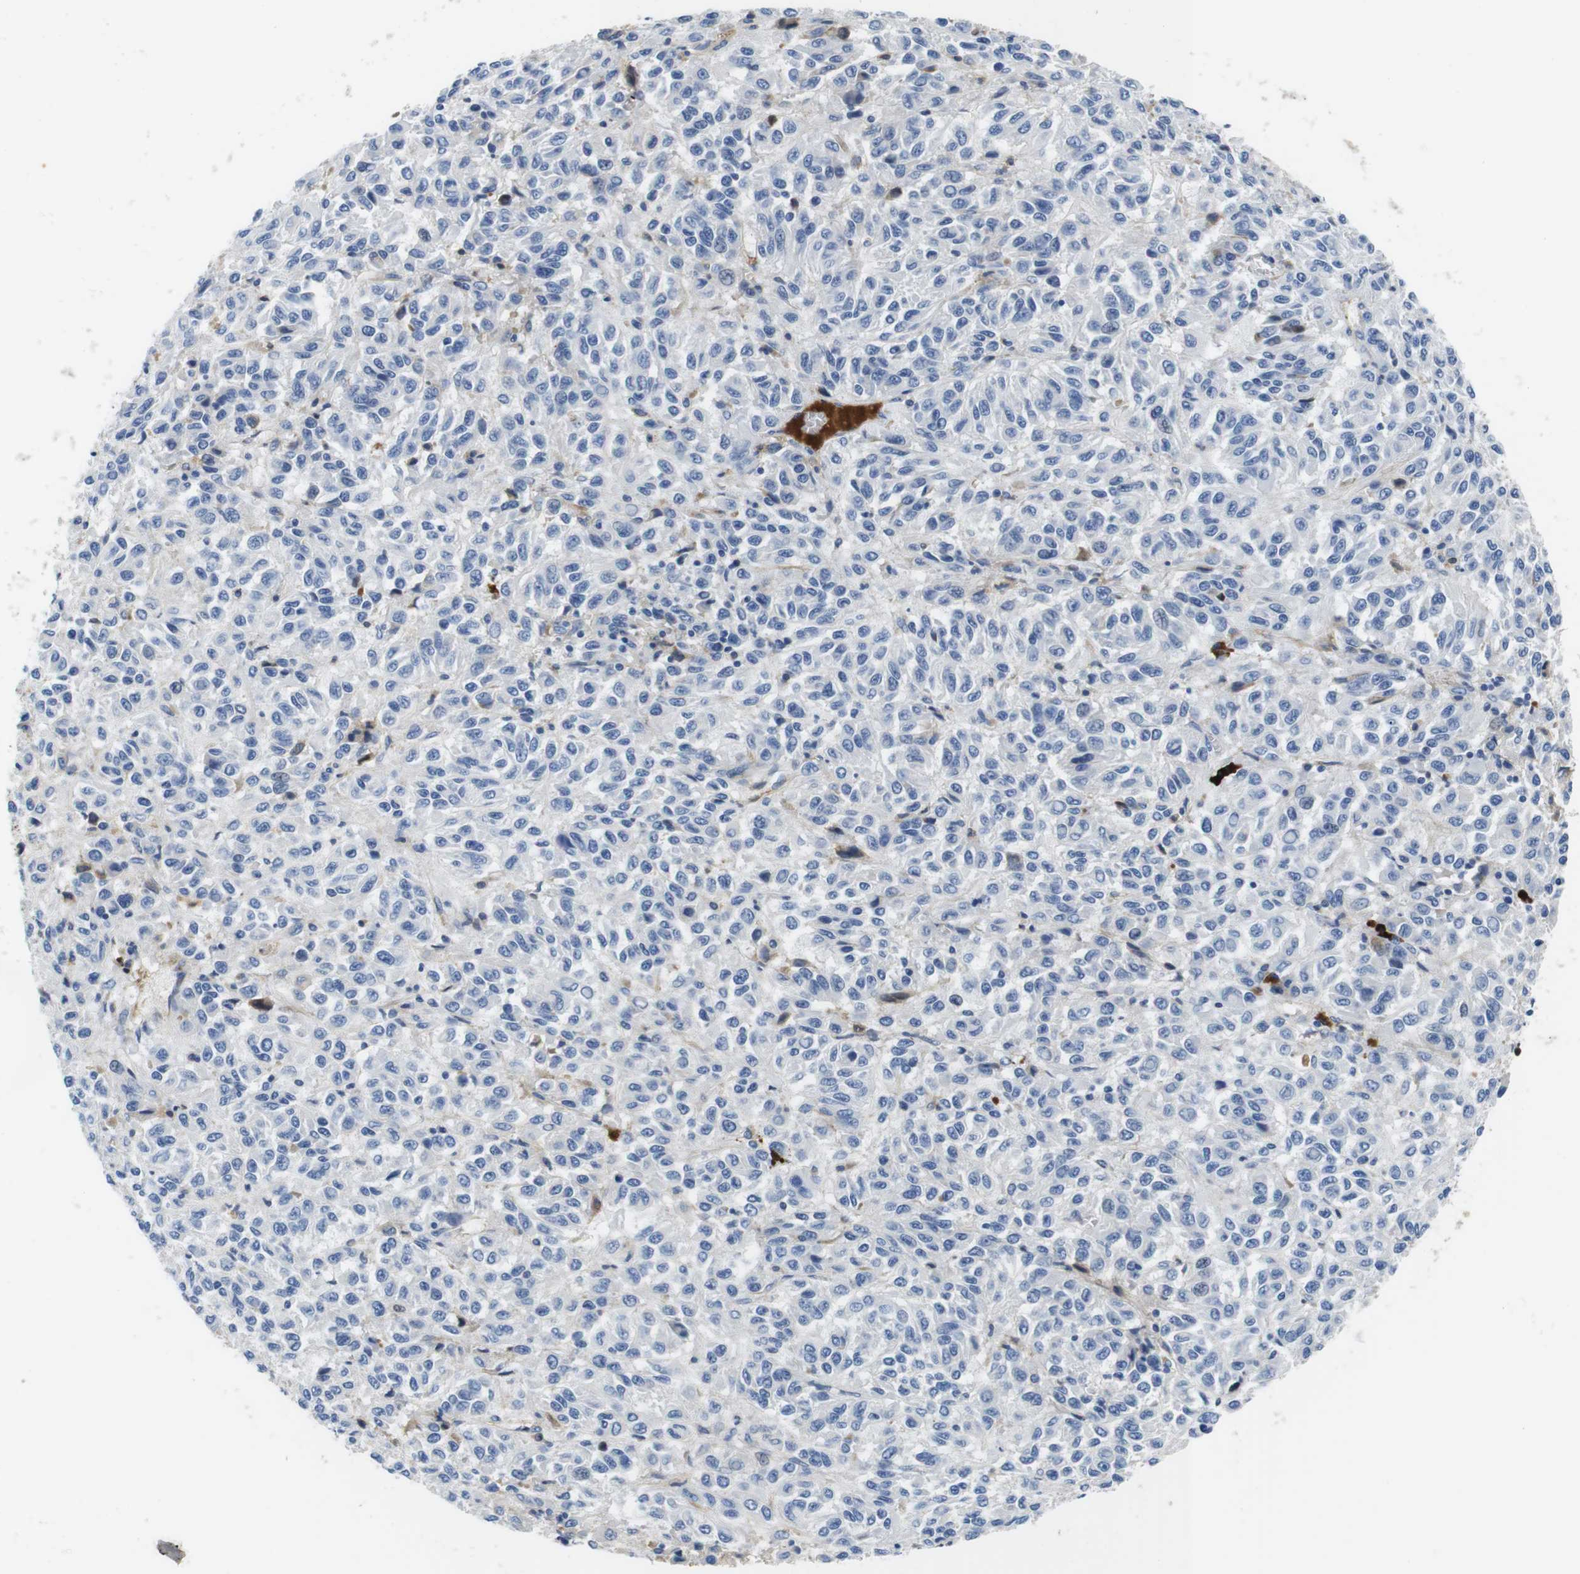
{"staining": {"intensity": "negative", "quantity": "none", "location": "none"}, "tissue": "melanoma", "cell_type": "Tumor cells", "image_type": "cancer", "snomed": [{"axis": "morphology", "description": "Malignant melanoma, Metastatic site"}, {"axis": "topography", "description": "Lung"}], "caption": "Protein analysis of malignant melanoma (metastatic site) exhibits no significant staining in tumor cells.", "gene": "IGKC", "patient": {"sex": "male", "age": 64}}